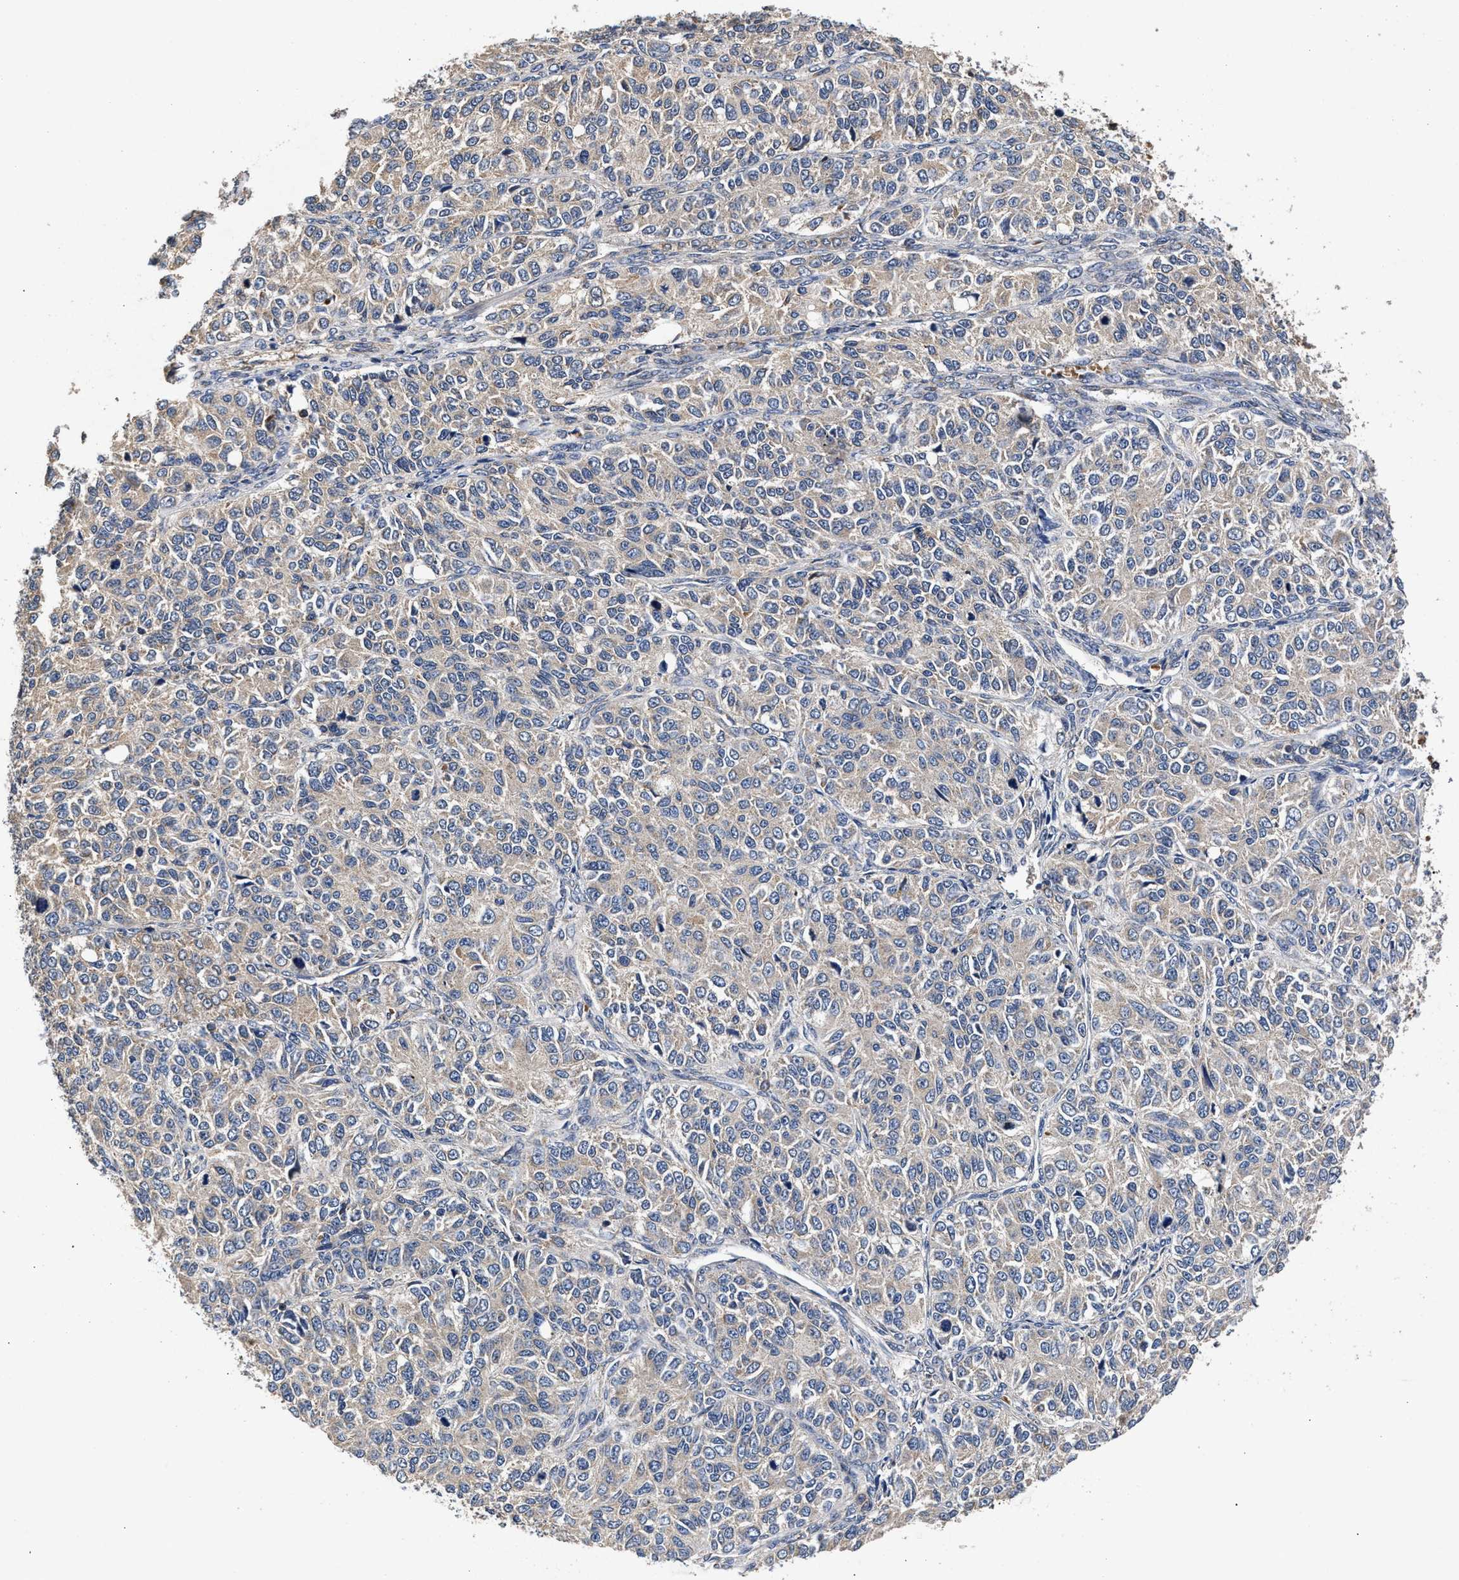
{"staining": {"intensity": "negative", "quantity": "none", "location": "none"}, "tissue": "ovarian cancer", "cell_type": "Tumor cells", "image_type": "cancer", "snomed": [{"axis": "morphology", "description": "Carcinoma, endometroid"}, {"axis": "topography", "description": "Ovary"}], "caption": "Immunohistochemical staining of endometroid carcinoma (ovarian) shows no significant expression in tumor cells. Nuclei are stained in blue.", "gene": "NFKB2", "patient": {"sex": "female", "age": 51}}